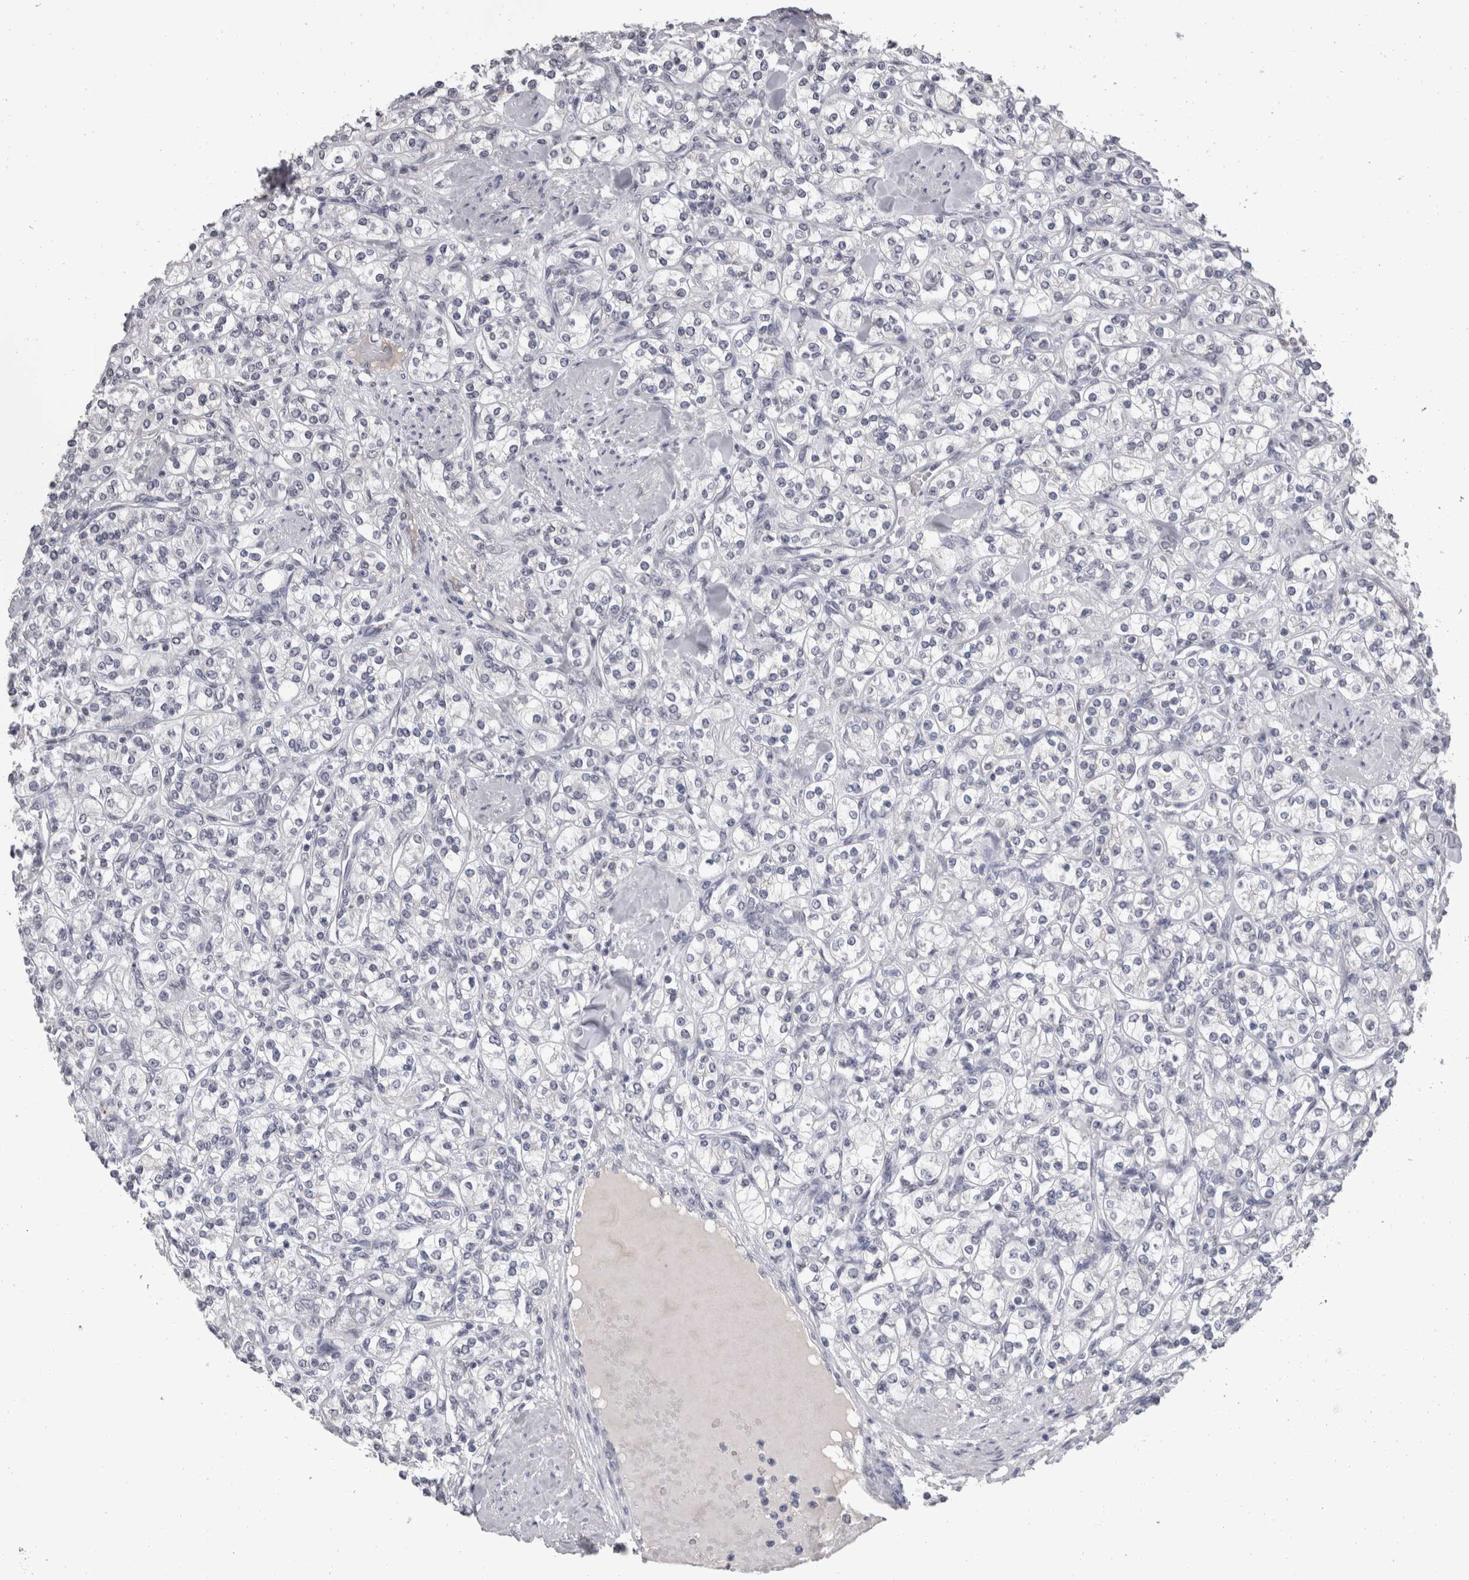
{"staining": {"intensity": "negative", "quantity": "none", "location": "none"}, "tissue": "renal cancer", "cell_type": "Tumor cells", "image_type": "cancer", "snomed": [{"axis": "morphology", "description": "Adenocarcinoma, NOS"}, {"axis": "topography", "description": "Kidney"}], "caption": "Renal adenocarcinoma stained for a protein using immunohistochemistry demonstrates no expression tumor cells.", "gene": "DDX17", "patient": {"sex": "male", "age": 77}}